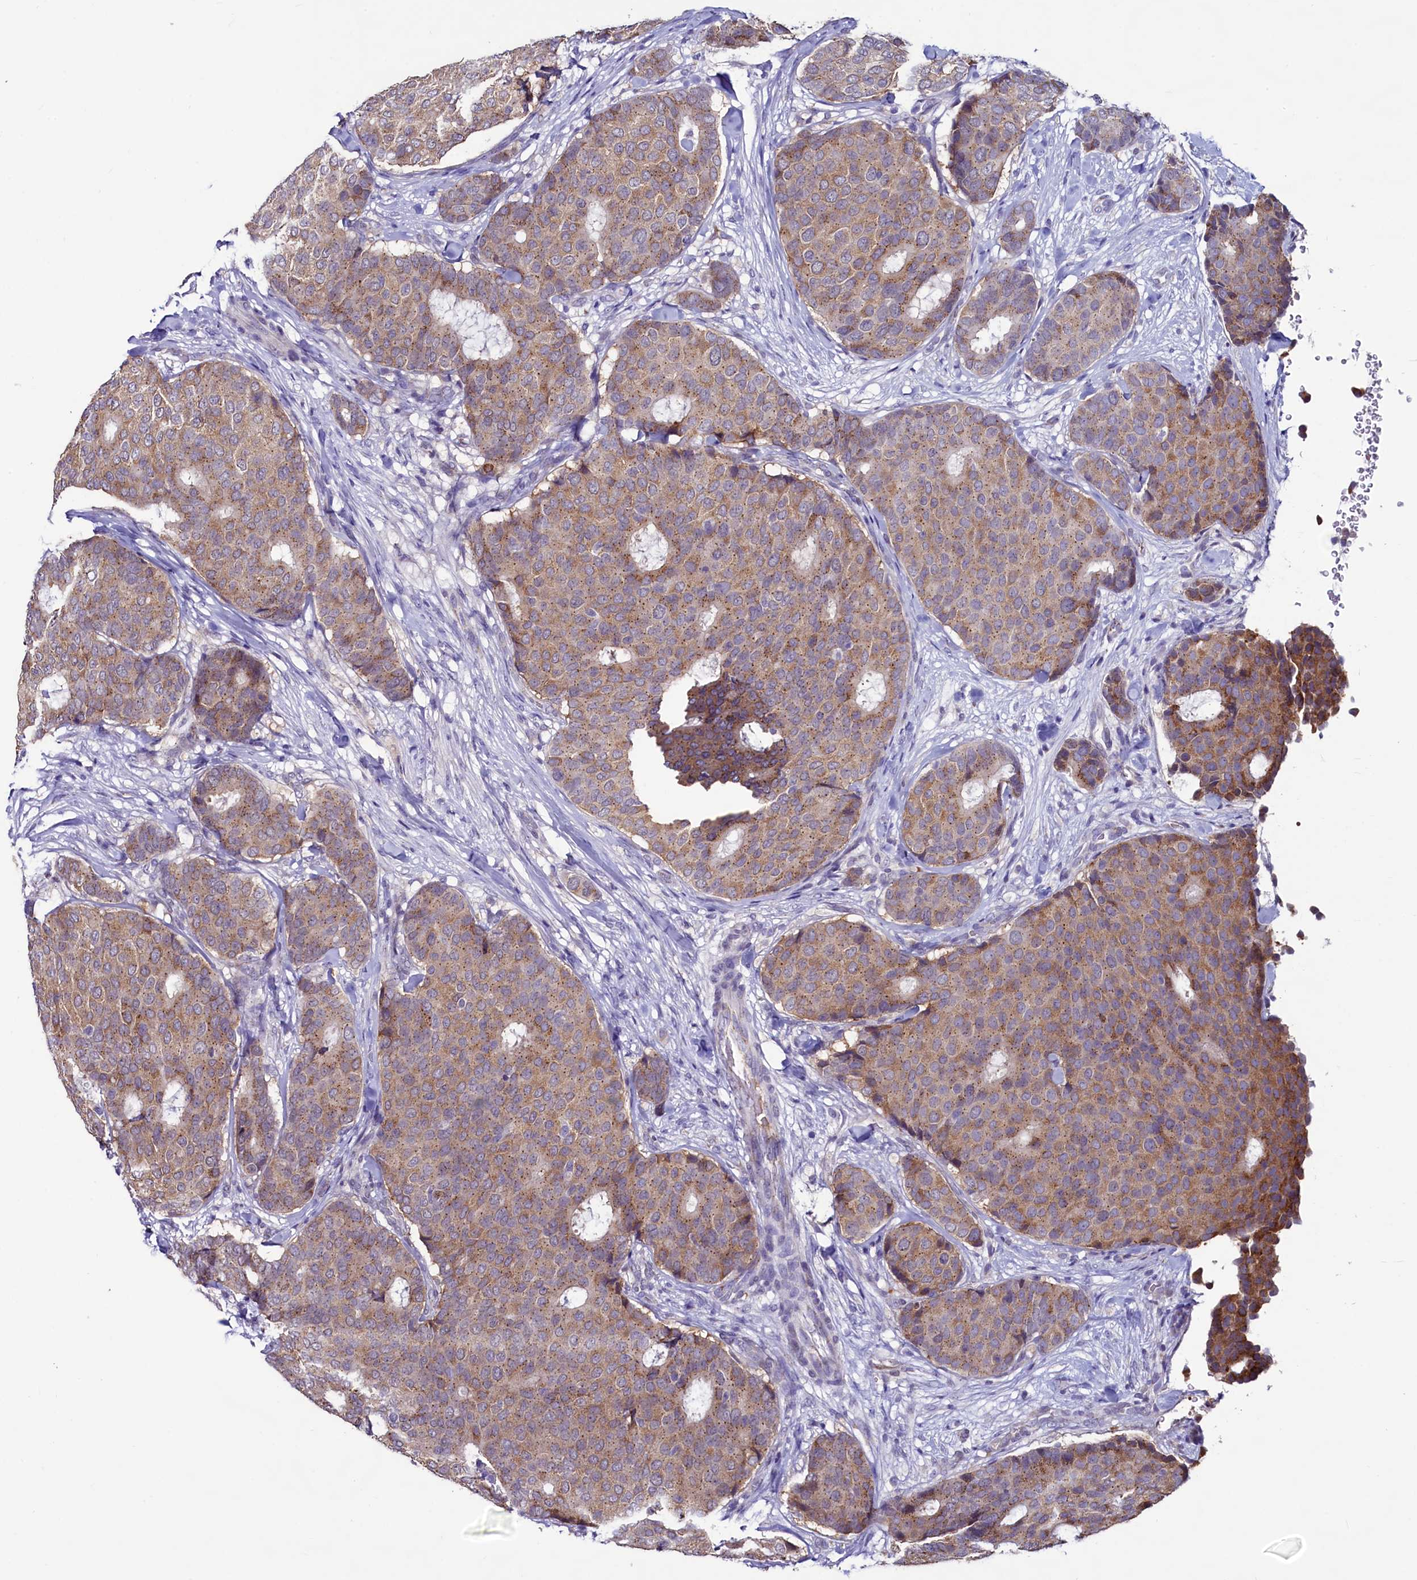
{"staining": {"intensity": "moderate", "quantity": ">75%", "location": "cytoplasmic/membranous"}, "tissue": "breast cancer", "cell_type": "Tumor cells", "image_type": "cancer", "snomed": [{"axis": "morphology", "description": "Duct carcinoma"}, {"axis": "topography", "description": "Breast"}], "caption": "Protein analysis of breast cancer (infiltrating ductal carcinoma) tissue displays moderate cytoplasmic/membranous expression in approximately >75% of tumor cells. The protein is stained brown, and the nuclei are stained in blue (DAB (3,3'-diaminobenzidine) IHC with brightfield microscopy, high magnification).", "gene": "SEC24C", "patient": {"sex": "female", "age": 75}}